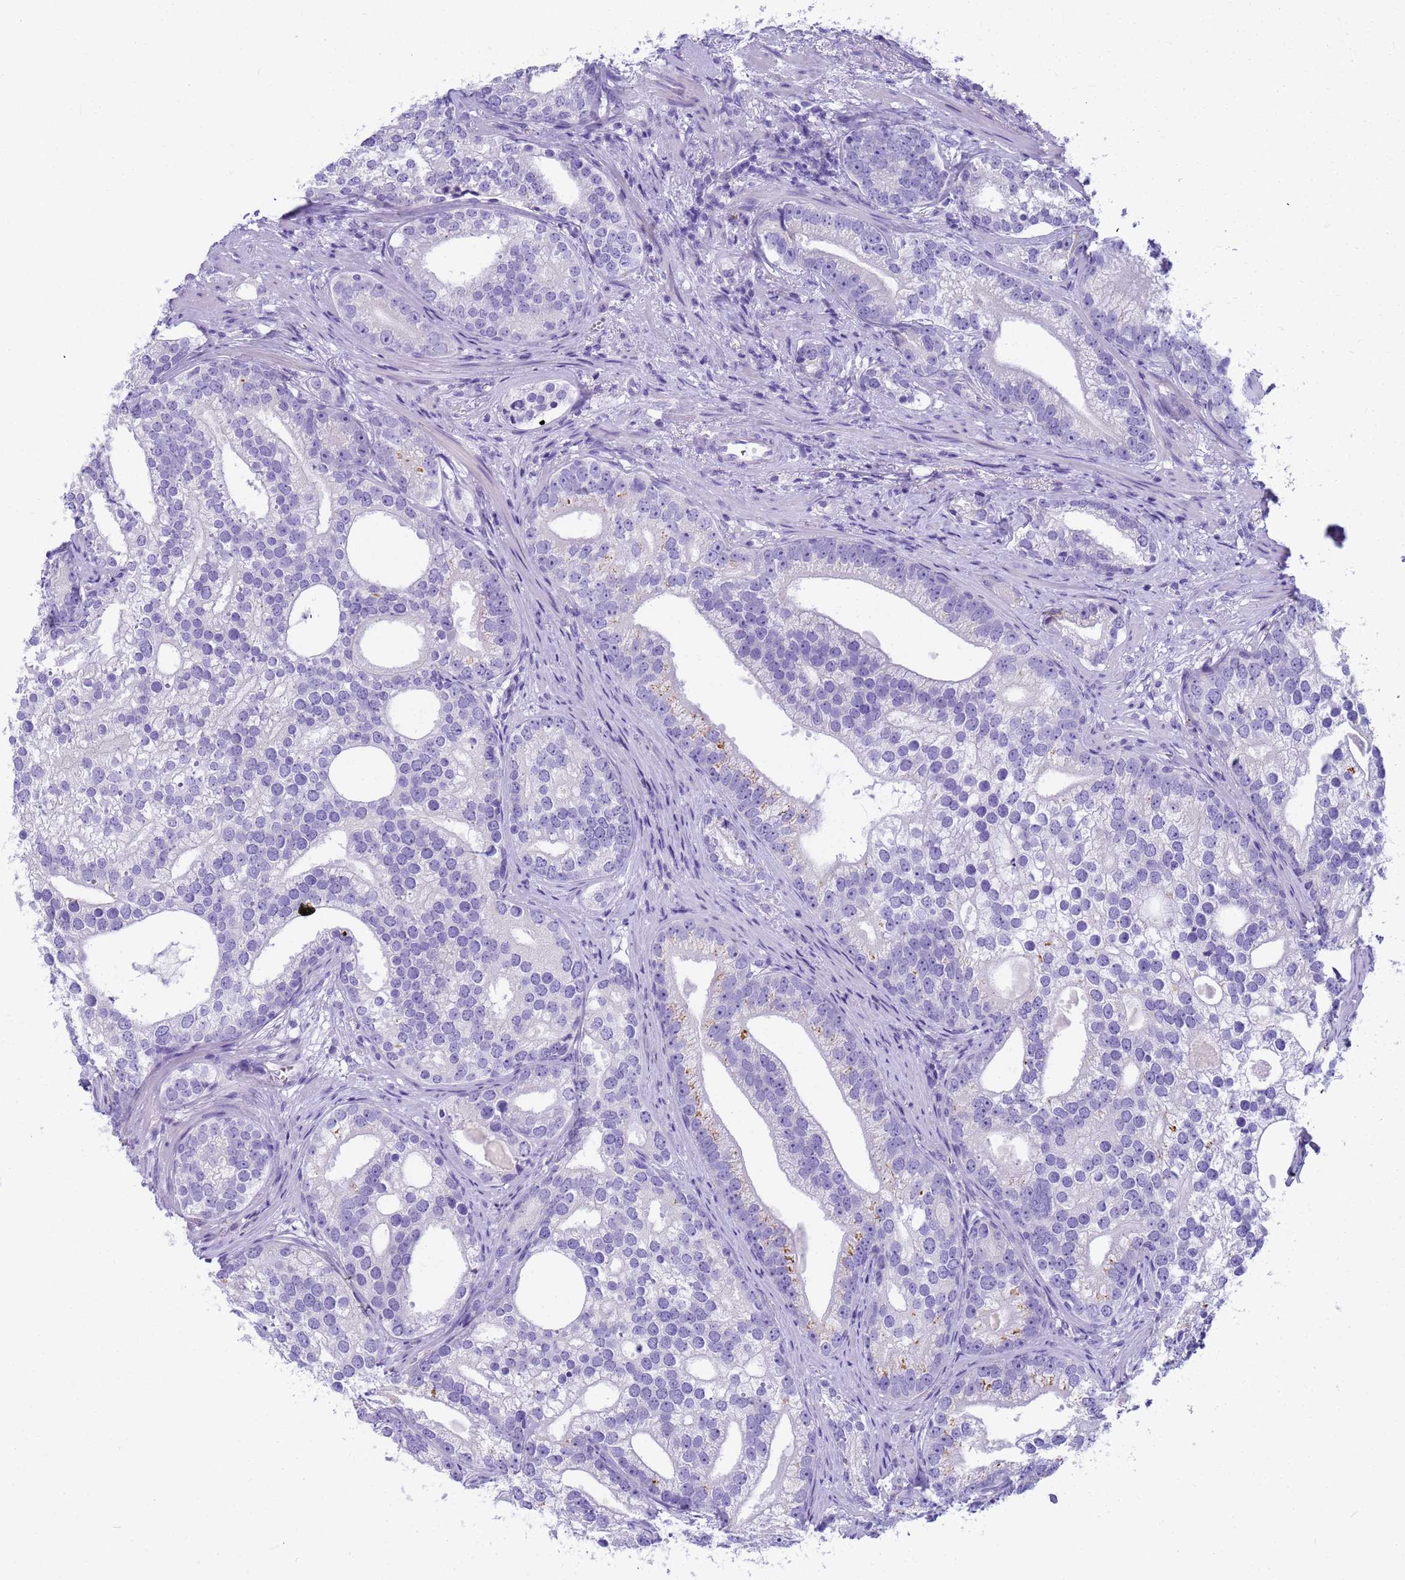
{"staining": {"intensity": "negative", "quantity": "none", "location": "none"}, "tissue": "prostate cancer", "cell_type": "Tumor cells", "image_type": "cancer", "snomed": [{"axis": "morphology", "description": "Adenocarcinoma, High grade"}, {"axis": "topography", "description": "Prostate"}], "caption": "This is an immunohistochemistry (IHC) micrograph of human prostate cancer (high-grade adenocarcinoma). There is no expression in tumor cells.", "gene": "RNASE2", "patient": {"sex": "male", "age": 75}}